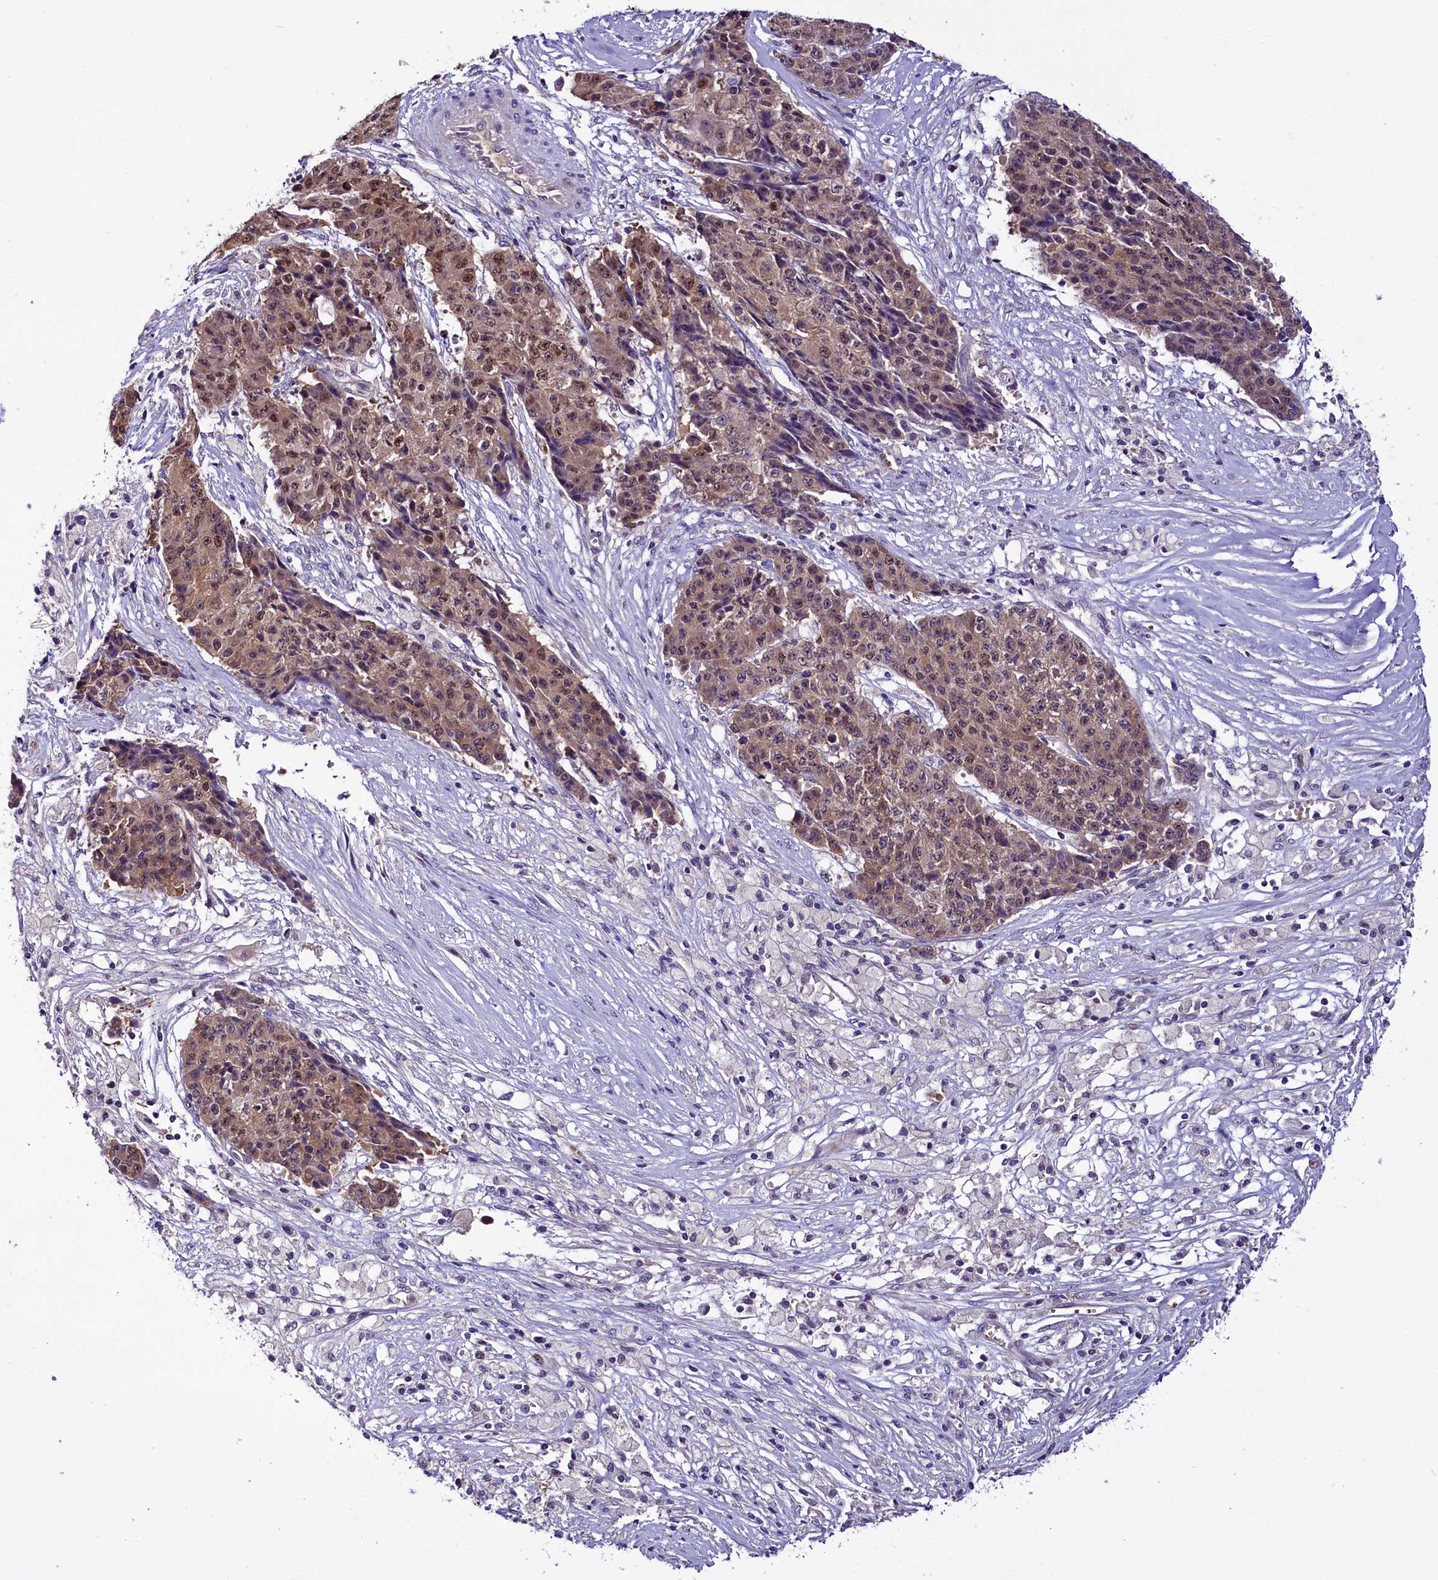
{"staining": {"intensity": "moderate", "quantity": "25%-75%", "location": "cytoplasmic/membranous,nuclear"}, "tissue": "ovarian cancer", "cell_type": "Tumor cells", "image_type": "cancer", "snomed": [{"axis": "morphology", "description": "Carcinoma, endometroid"}, {"axis": "topography", "description": "Ovary"}], "caption": "Ovarian endometroid carcinoma tissue reveals moderate cytoplasmic/membranous and nuclear expression in about 25%-75% of tumor cells", "gene": "C9orf40", "patient": {"sex": "female", "age": 42}}